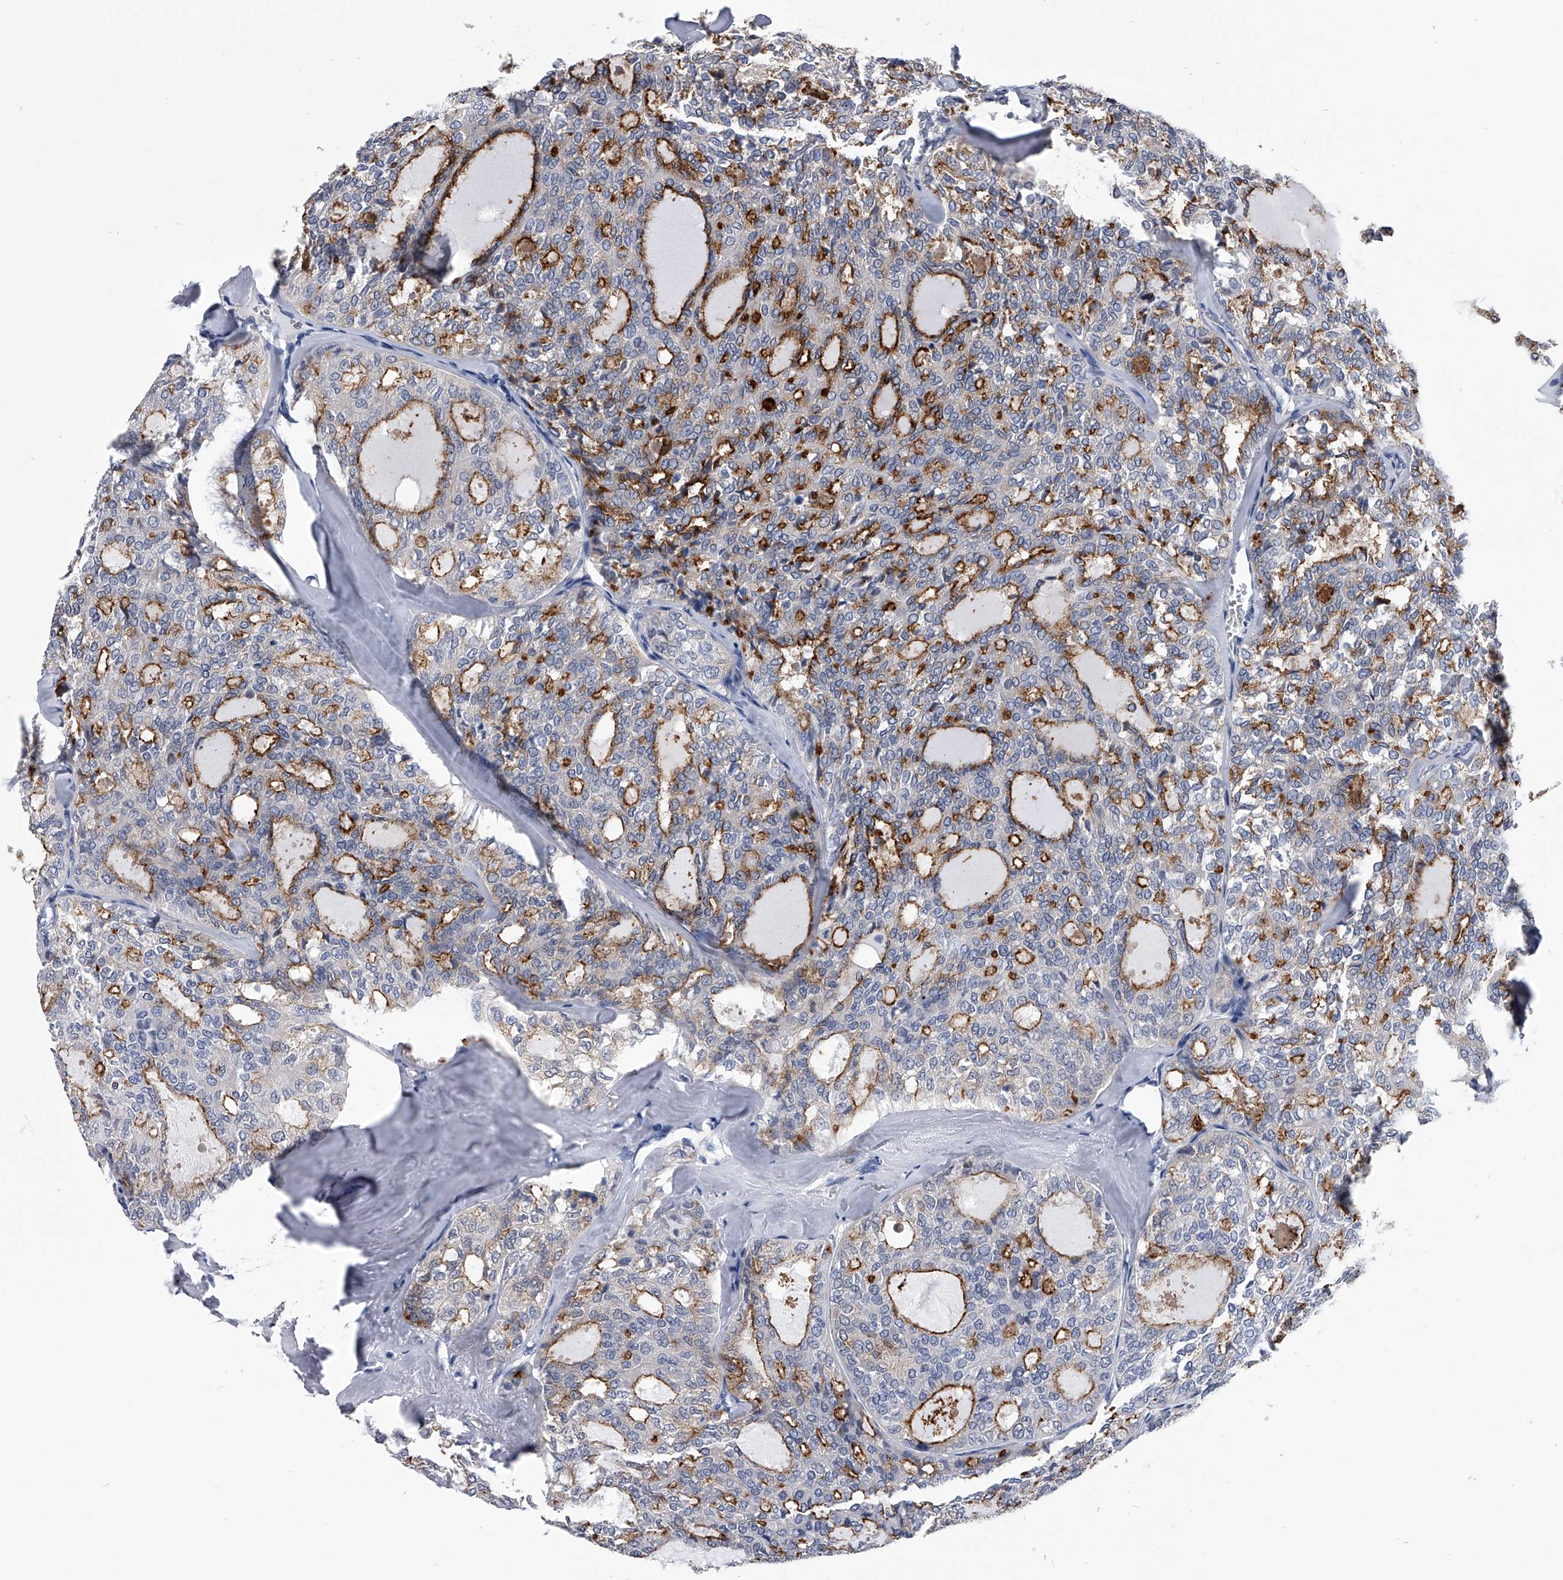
{"staining": {"intensity": "moderate", "quantity": "25%-75%", "location": "cytoplasmic/membranous"}, "tissue": "thyroid cancer", "cell_type": "Tumor cells", "image_type": "cancer", "snomed": [{"axis": "morphology", "description": "Follicular adenoma carcinoma, NOS"}, {"axis": "topography", "description": "Thyroid gland"}], "caption": "DAB (3,3'-diaminobenzidine) immunohistochemical staining of human thyroid cancer (follicular adenoma carcinoma) reveals moderate cytoplasmic/membranous protein expression in approximately 25%-75% of tumor cells. The staining was performed using DAB (3,3'-diaminobenzidine) to visualize the protein expression in brown, while the nuclei were stained in blue with hematoxylin (Magnification: 20x).", "gene": "PDXK", "patient": {"sex": "male", "age": 75}}